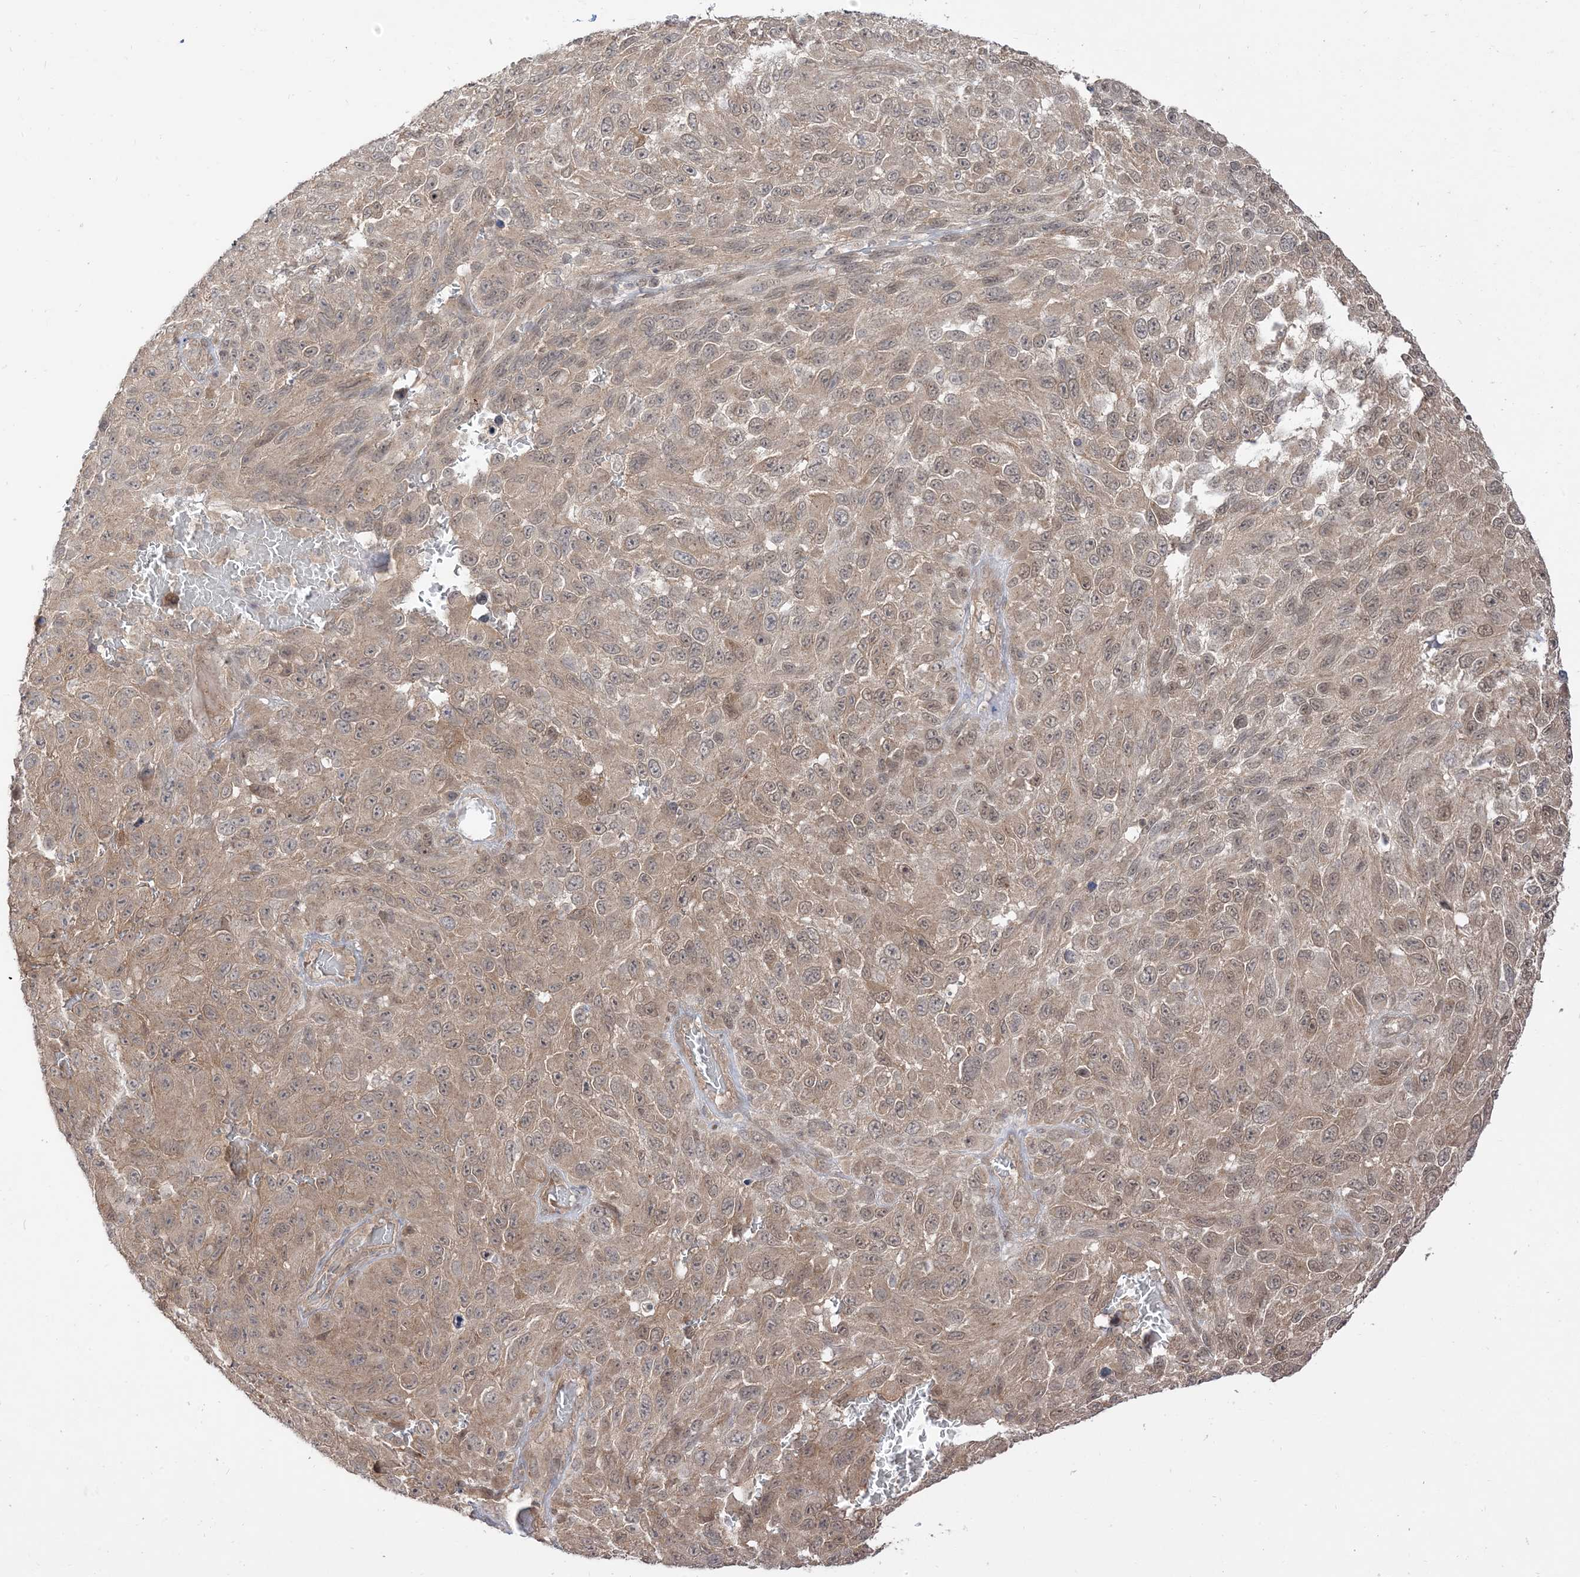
{"staining": {"intensity": "weak", "quantity": "25%-75%", "location": "cytoplasmic/membranous,nuclear"}, "tissue": "melanoma", "cell_type": "Tumor cells", "image_type": "cancer", "snomed": [{"axis": "morphology", "description": "Malignant melanoma, NOS"}, {"axis": "topography", "description": "Skin"}], "caption": "Protein expression analysis of malignant melanoma exhibits weak cytoplasmic/membranous and nuclear expression in about 25%-75% of tumor cells. (Brightfield microscopy of DAB IHC at high magnification).", "gene": "TBCC", "patient": {"sex": "female", "age": 94}}